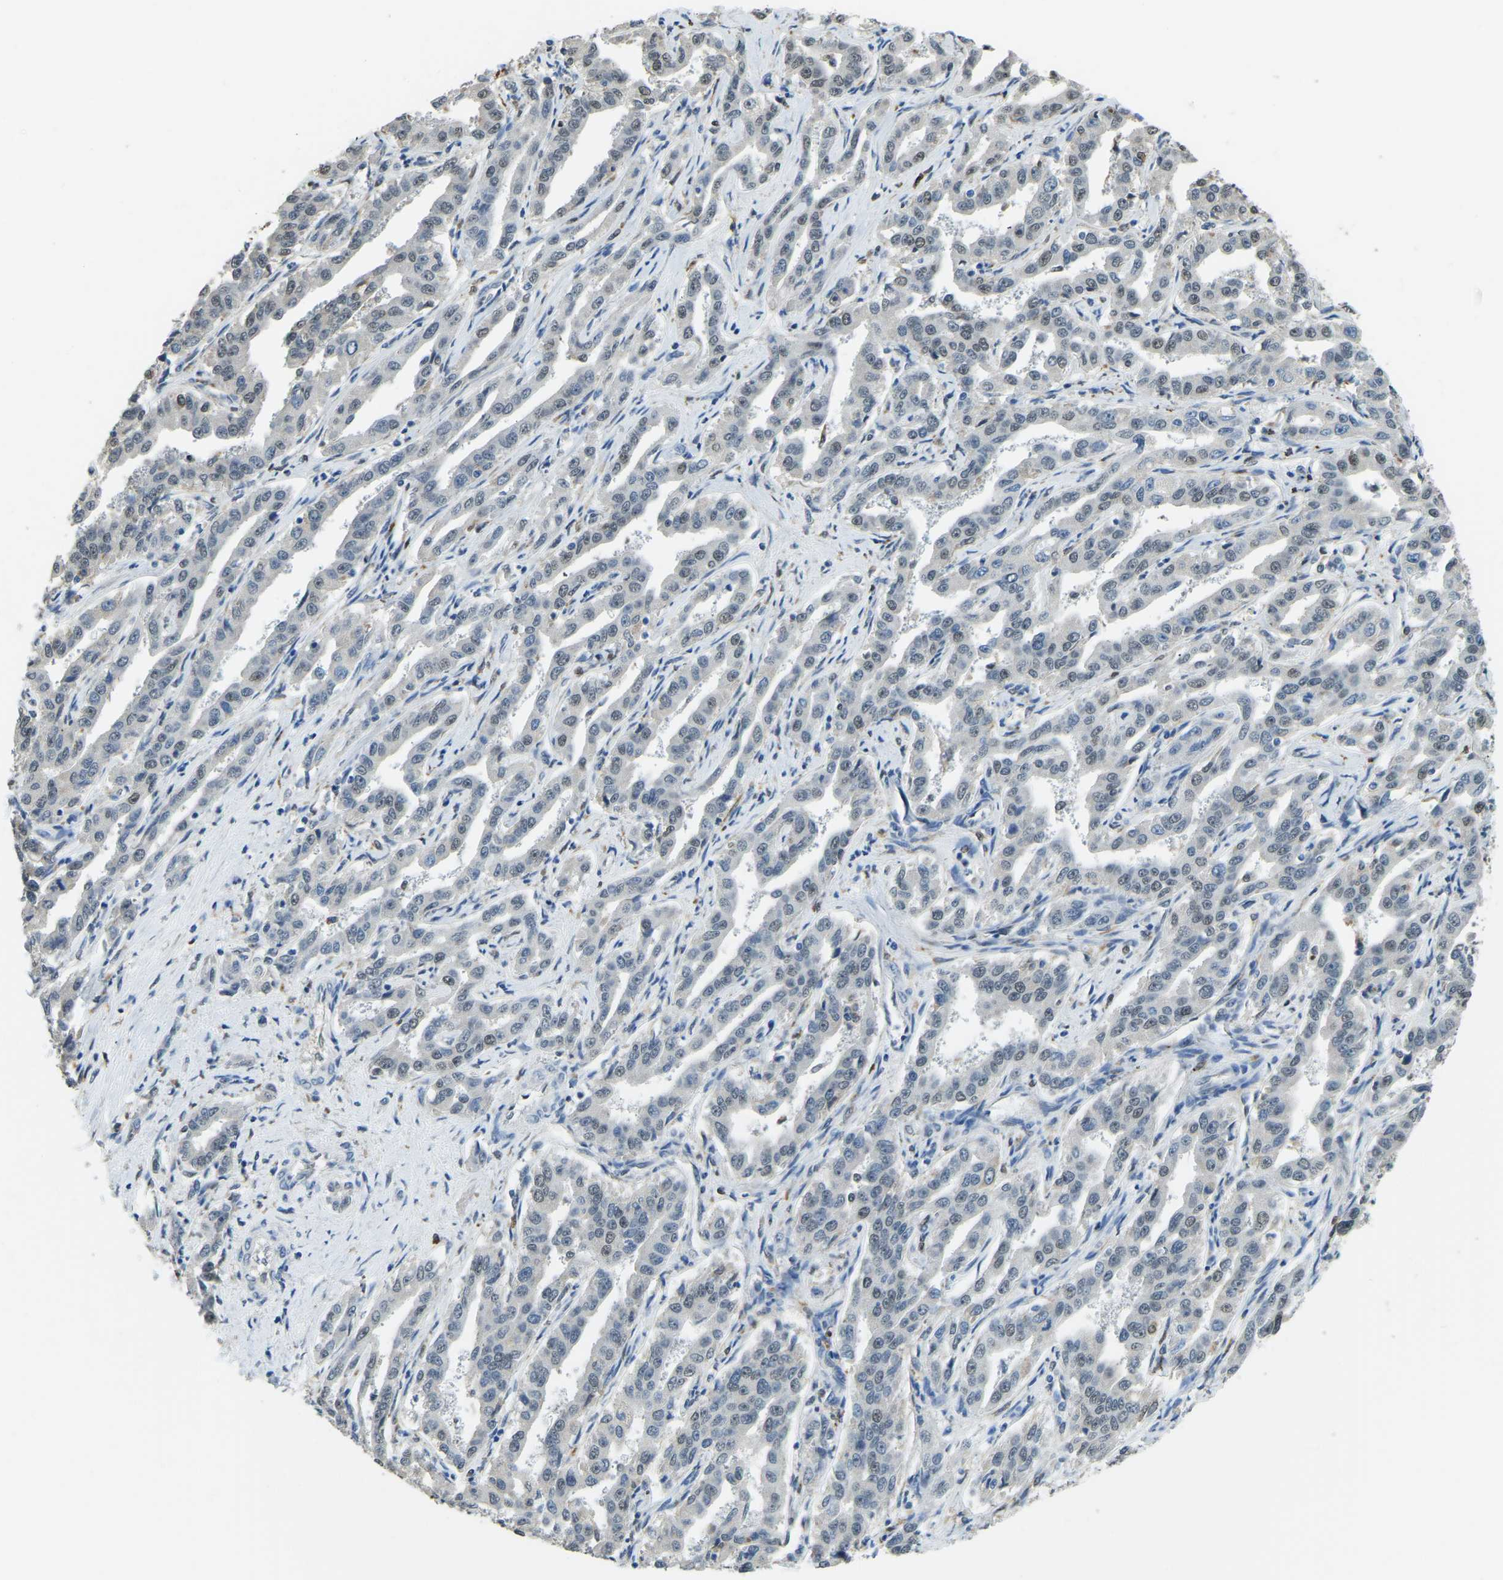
{"staining": {"intensity": "weak", "quantity": "<25%", "location": "nuclear"}, "tissue": "liver cancer", "cell_type": "Tumor cells", "image_type": "cancer", "snomed": [{"axis": "morphology", "description": "Cholangiocarcinoma"}, {"axis": "topography", "description": "Liver"}], "caption": "An image of liver cancer stained for a protein reveals no brown staining in tumor cells.", "gene": "NANS", "patient": {"sex": "male", "age": 59}}